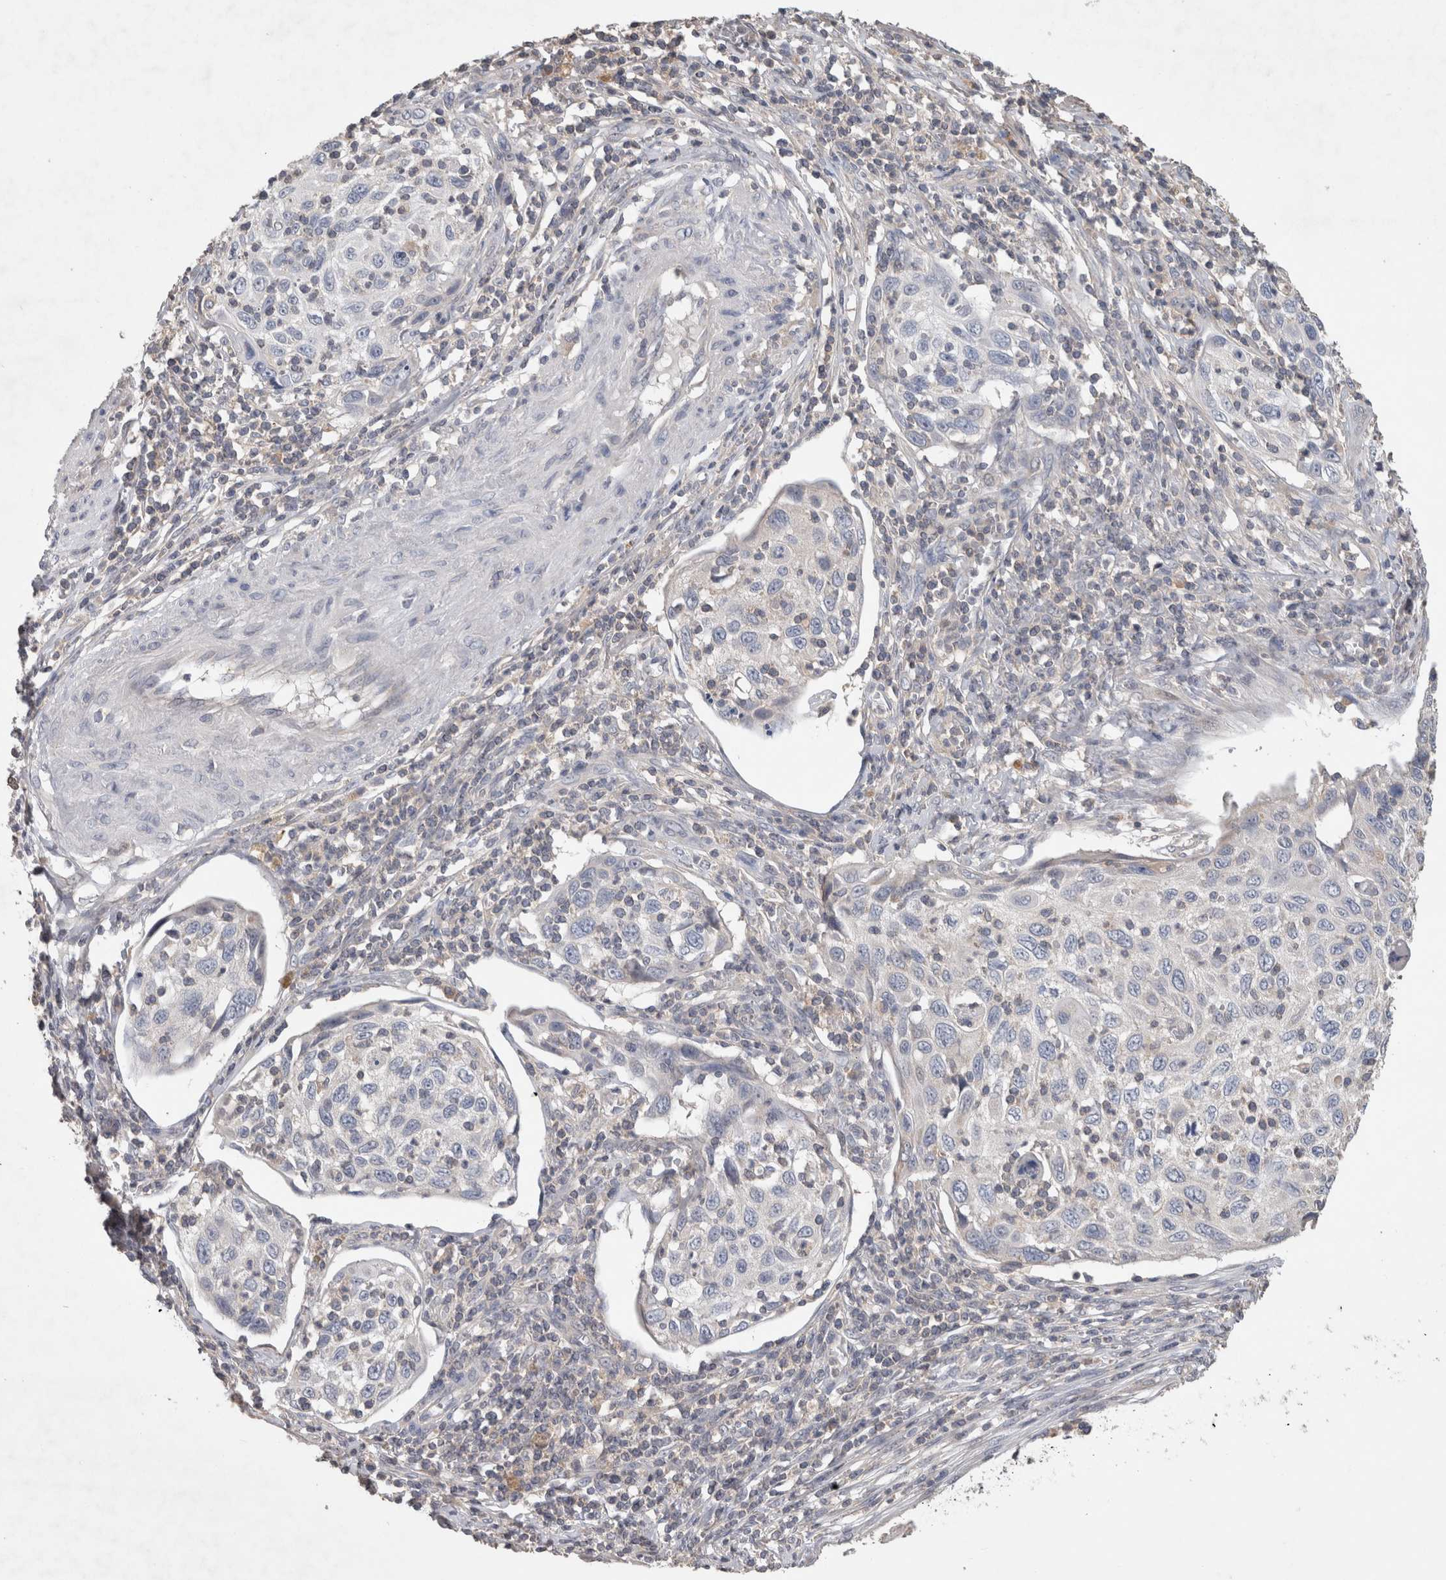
{"staining": {"intensity": "negative", "quantity": "none", "location": "none"}, "tissue": "cervical cancer", "cell_type": "Tumor cells", "image_type": "cancer", "snomed": [{"axis": "morphology", "description": "Squamous cell carcinoma, NOS"}, {"axis": "topography", "description": "Cervix"}], "caption": "IHC of cervical cancer exhibits no positivity in tumor cells.", "gene": "TRIM5", "patient": {"sex": "female", "age": 70}}